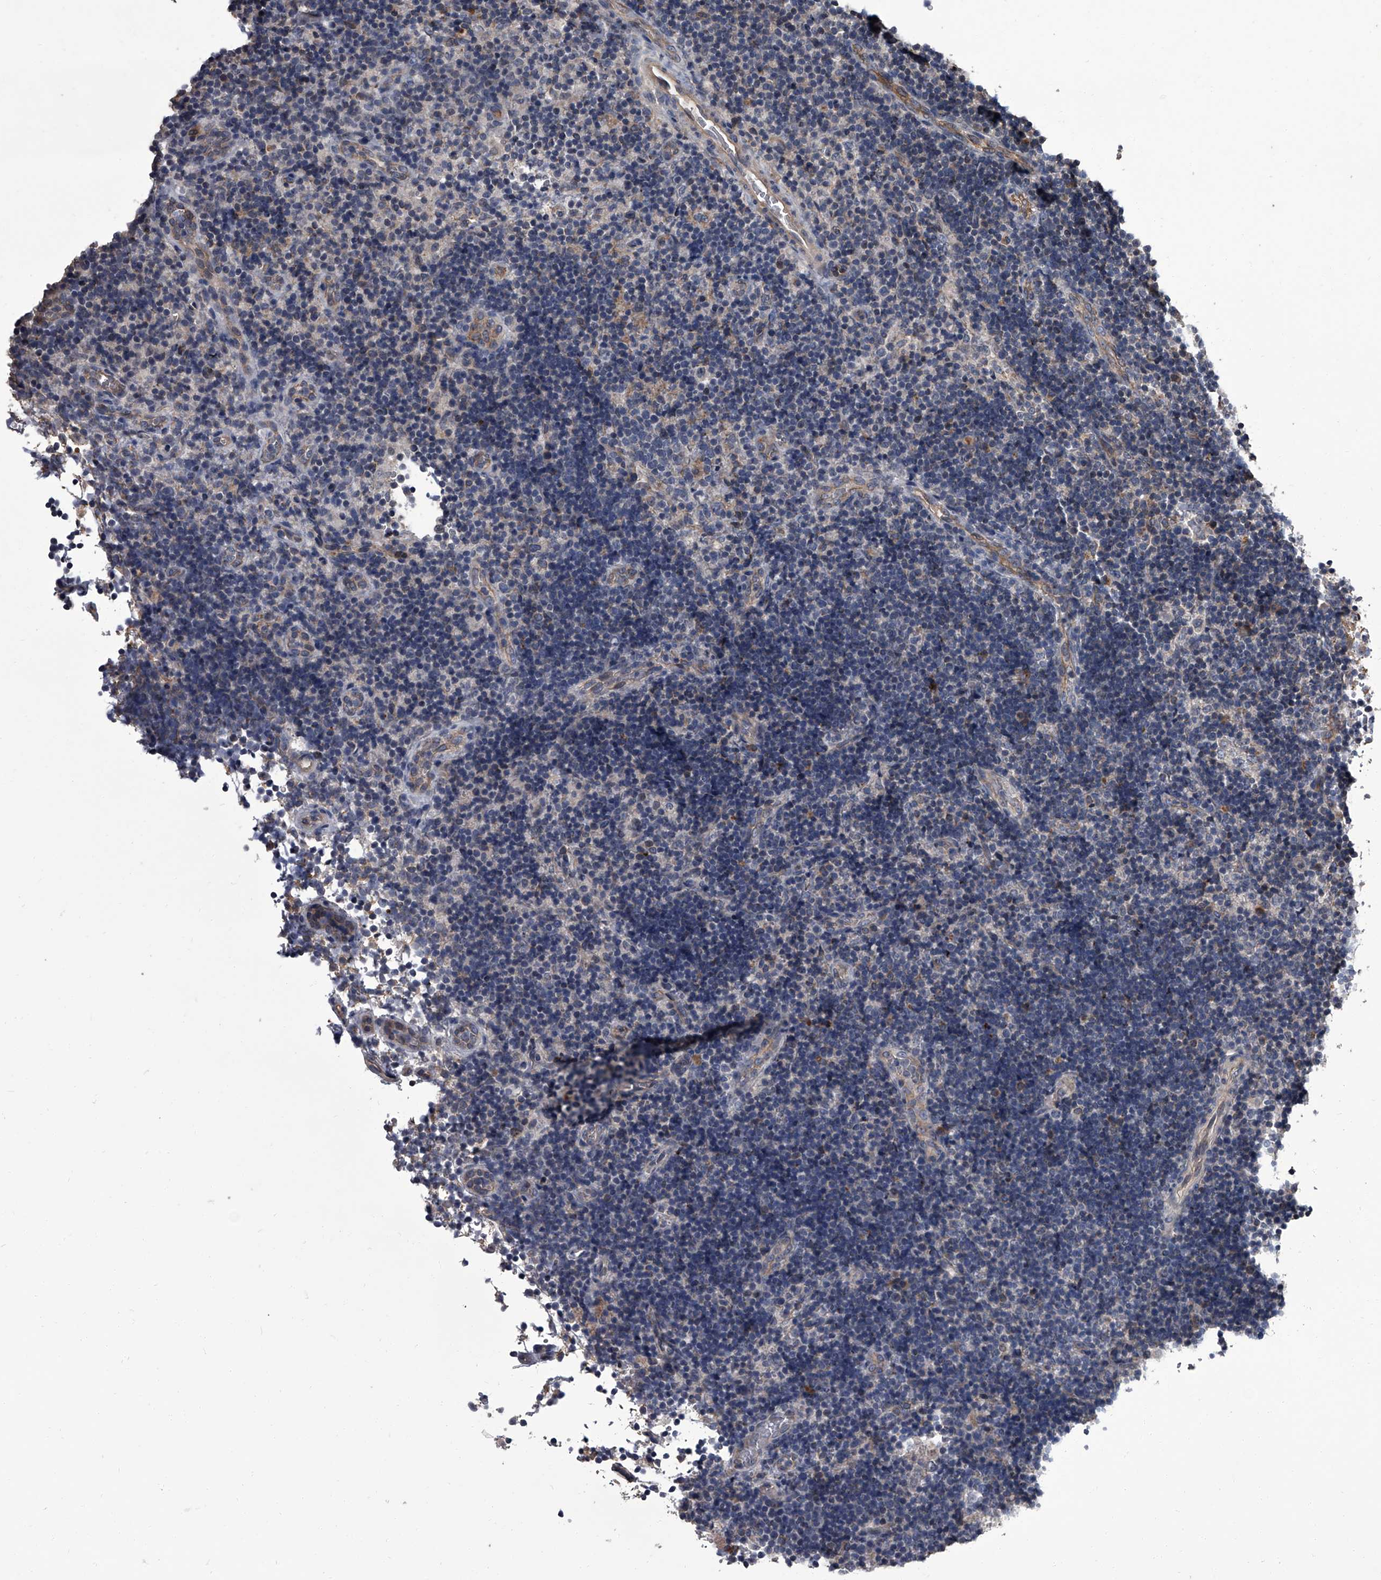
{"staining": {"intensity": "weak", "quantity": "<25%", "location": "cytoplasmic/membranous"}, "tissue": "lymph node", "cell_type": "Germinal center cells", "image_type": "normal", "snomed": [{"axis": "morphology", "description": "Normal tissue, NOS"}, {"axis": "topography", "description": "Lymph node"}], "caption": "The micrograph reveals no staining of germinal center cells in normal lymph node.", "gene": "SIRT4", "patient": {"sex": "female", "age": 22}}